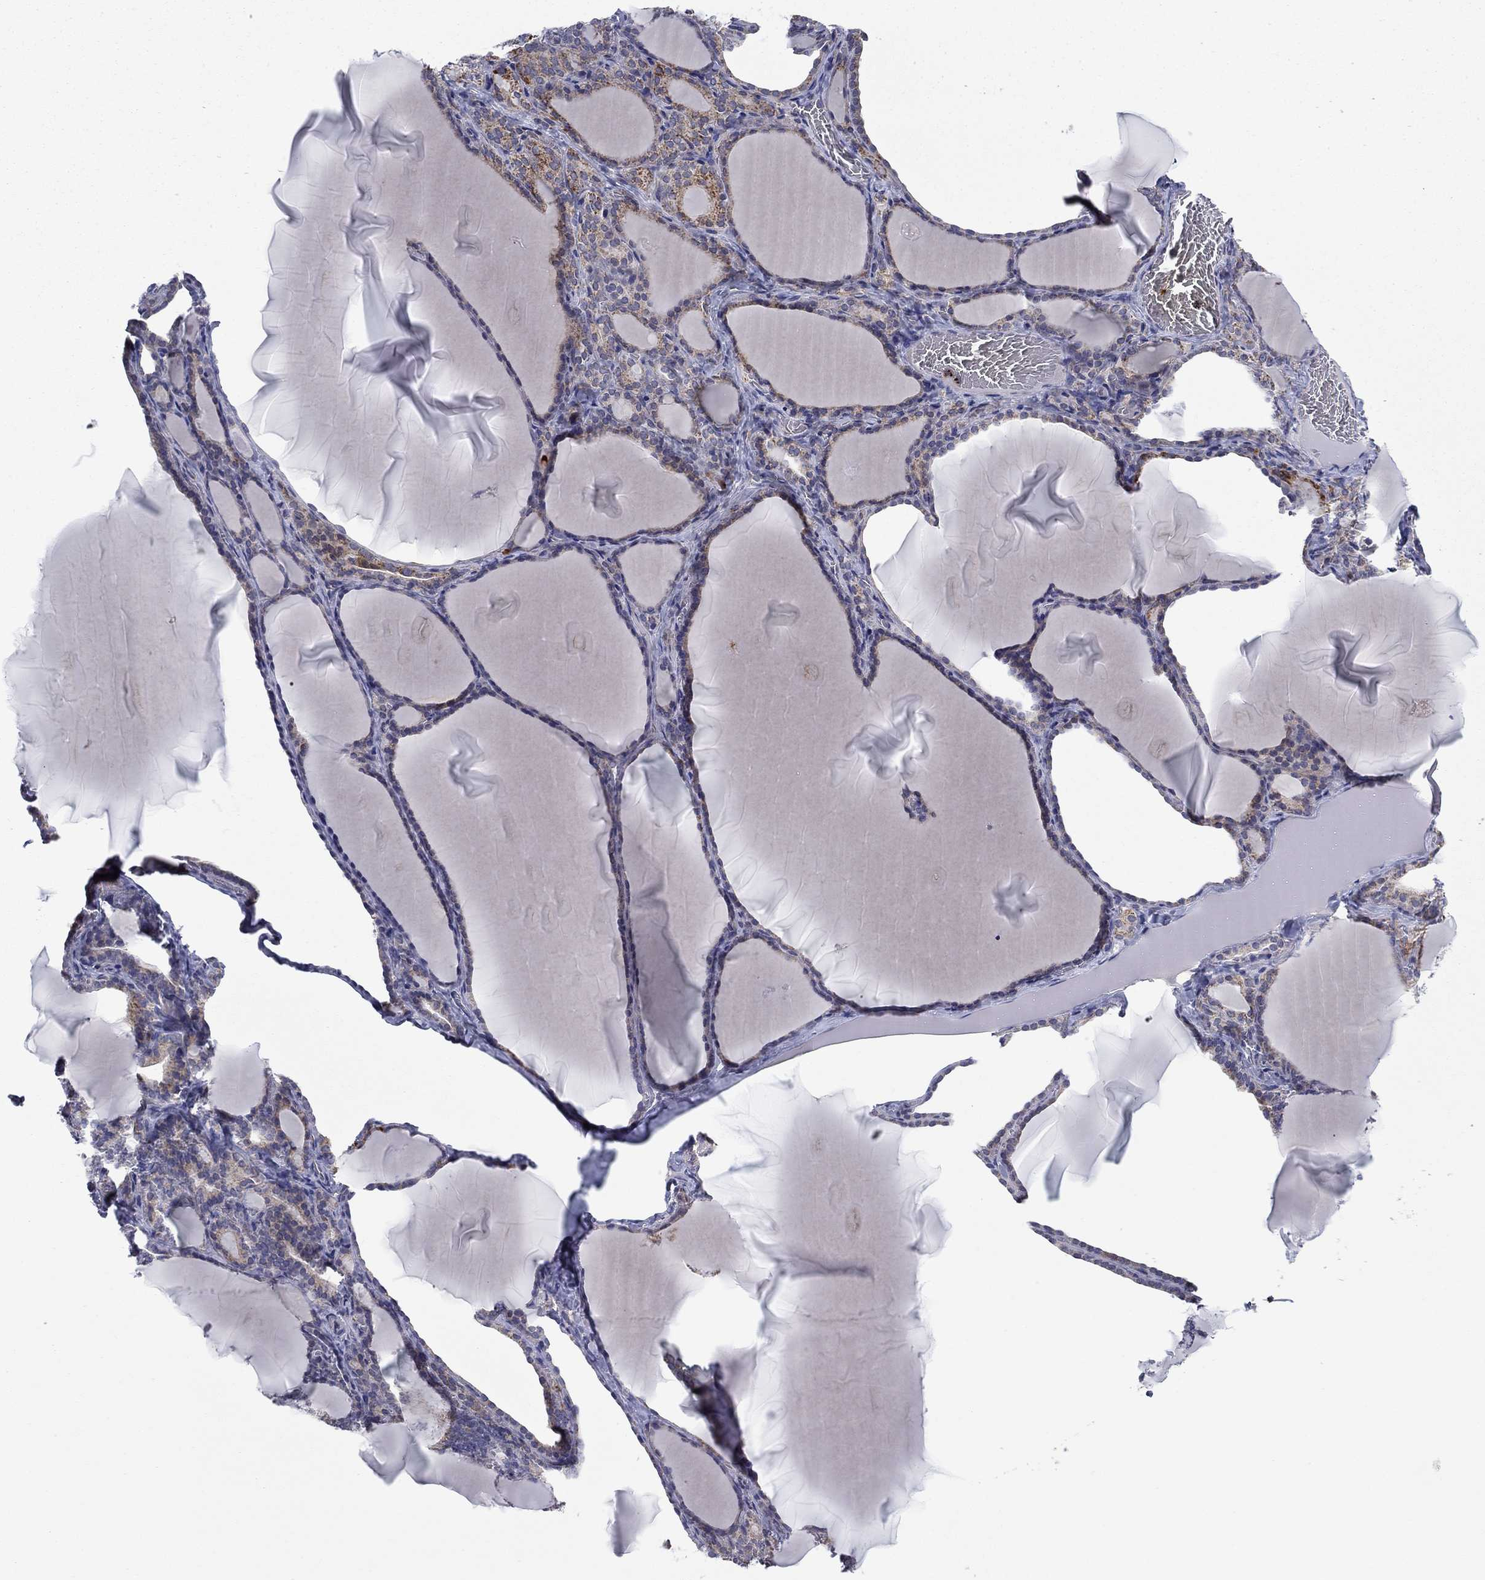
{"staining": {"intensity": "moderate", "quantity": "<25%", "location": "cytoplasmic/membranous"}, "tissue": "thyroid gland", "cell_type": "Glandular cells", "image_type": "normal", "snomed": [{"axis": "morphology", "description": "Normal tissue, NOS"}, {"axis": "morphology", "description": "Hyperplasia, NOS"}, {"axis": "topography", "description": "Thyroid gland"}], "caption": "Protein expression by IHC exhibits moderate cytoplasmic/membranous positivity in approximately <25% of glandular cells in unremarkable thyroid gland.", "gene": "DOP1B", "patient": {"sex": "female", "age": 27}}